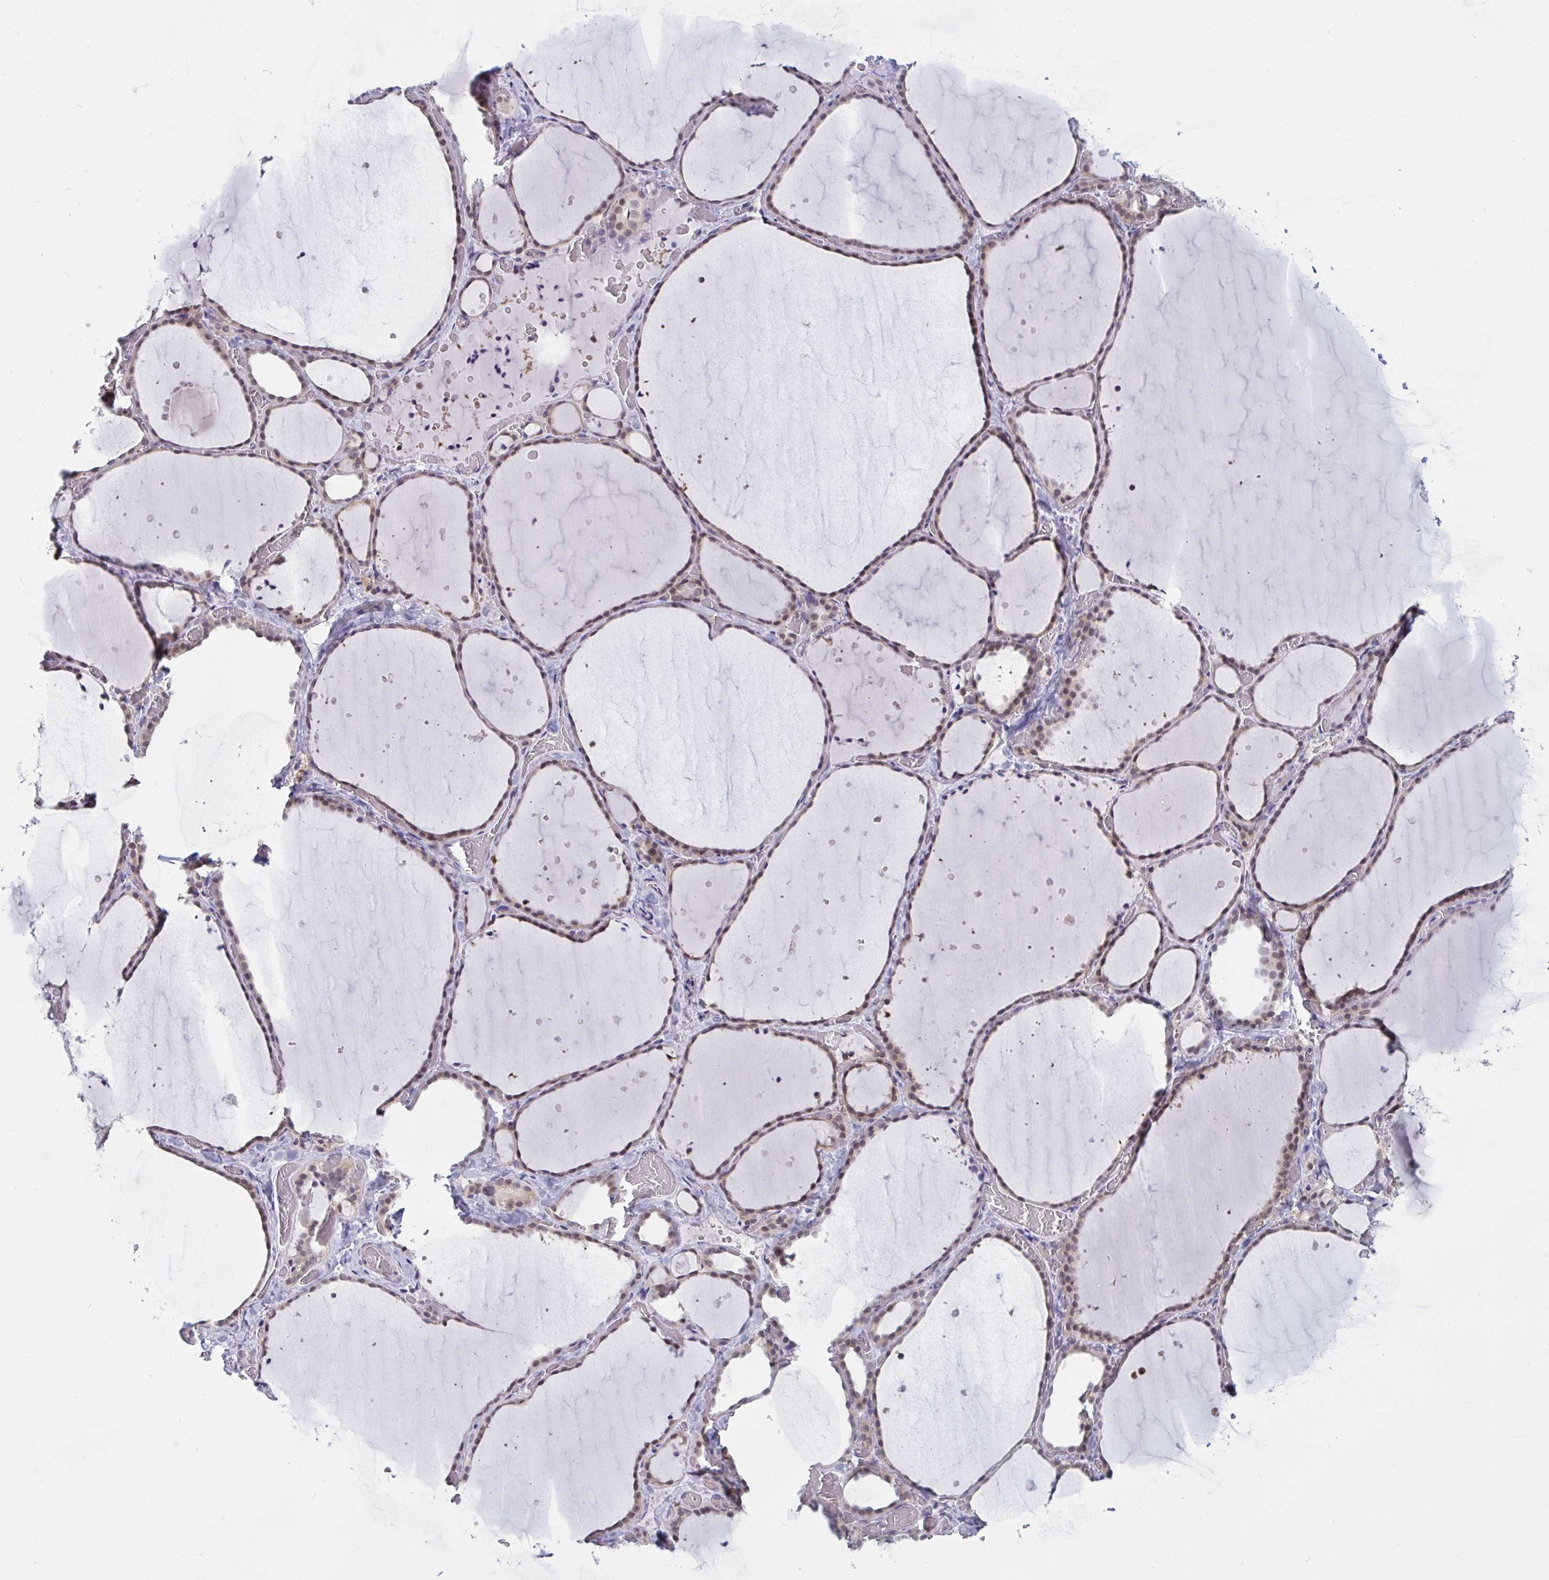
{"staining": {"intensity": "moderate", "quantity": "25%-75%", "location": "cytoplasmic/membranous,nuclear"}, "tissue": "thyroid gland", "cell_type": "Glandular cells", "image_type": "normal", "snomed": [{"axis": "morphology", "description": "Normal tissue, NOS"}, {"axis": "topography", "description": "Thyroid gland"}], "caption": "Immunohistochemical staining of benign thyroid gland displays medium levels of moderate cytoplasmic/membranous,nuclear staining in approximately 25%-75% of glandular cells.", "gene": "TSN", "patient": {"sex": "female", "age": 36}}